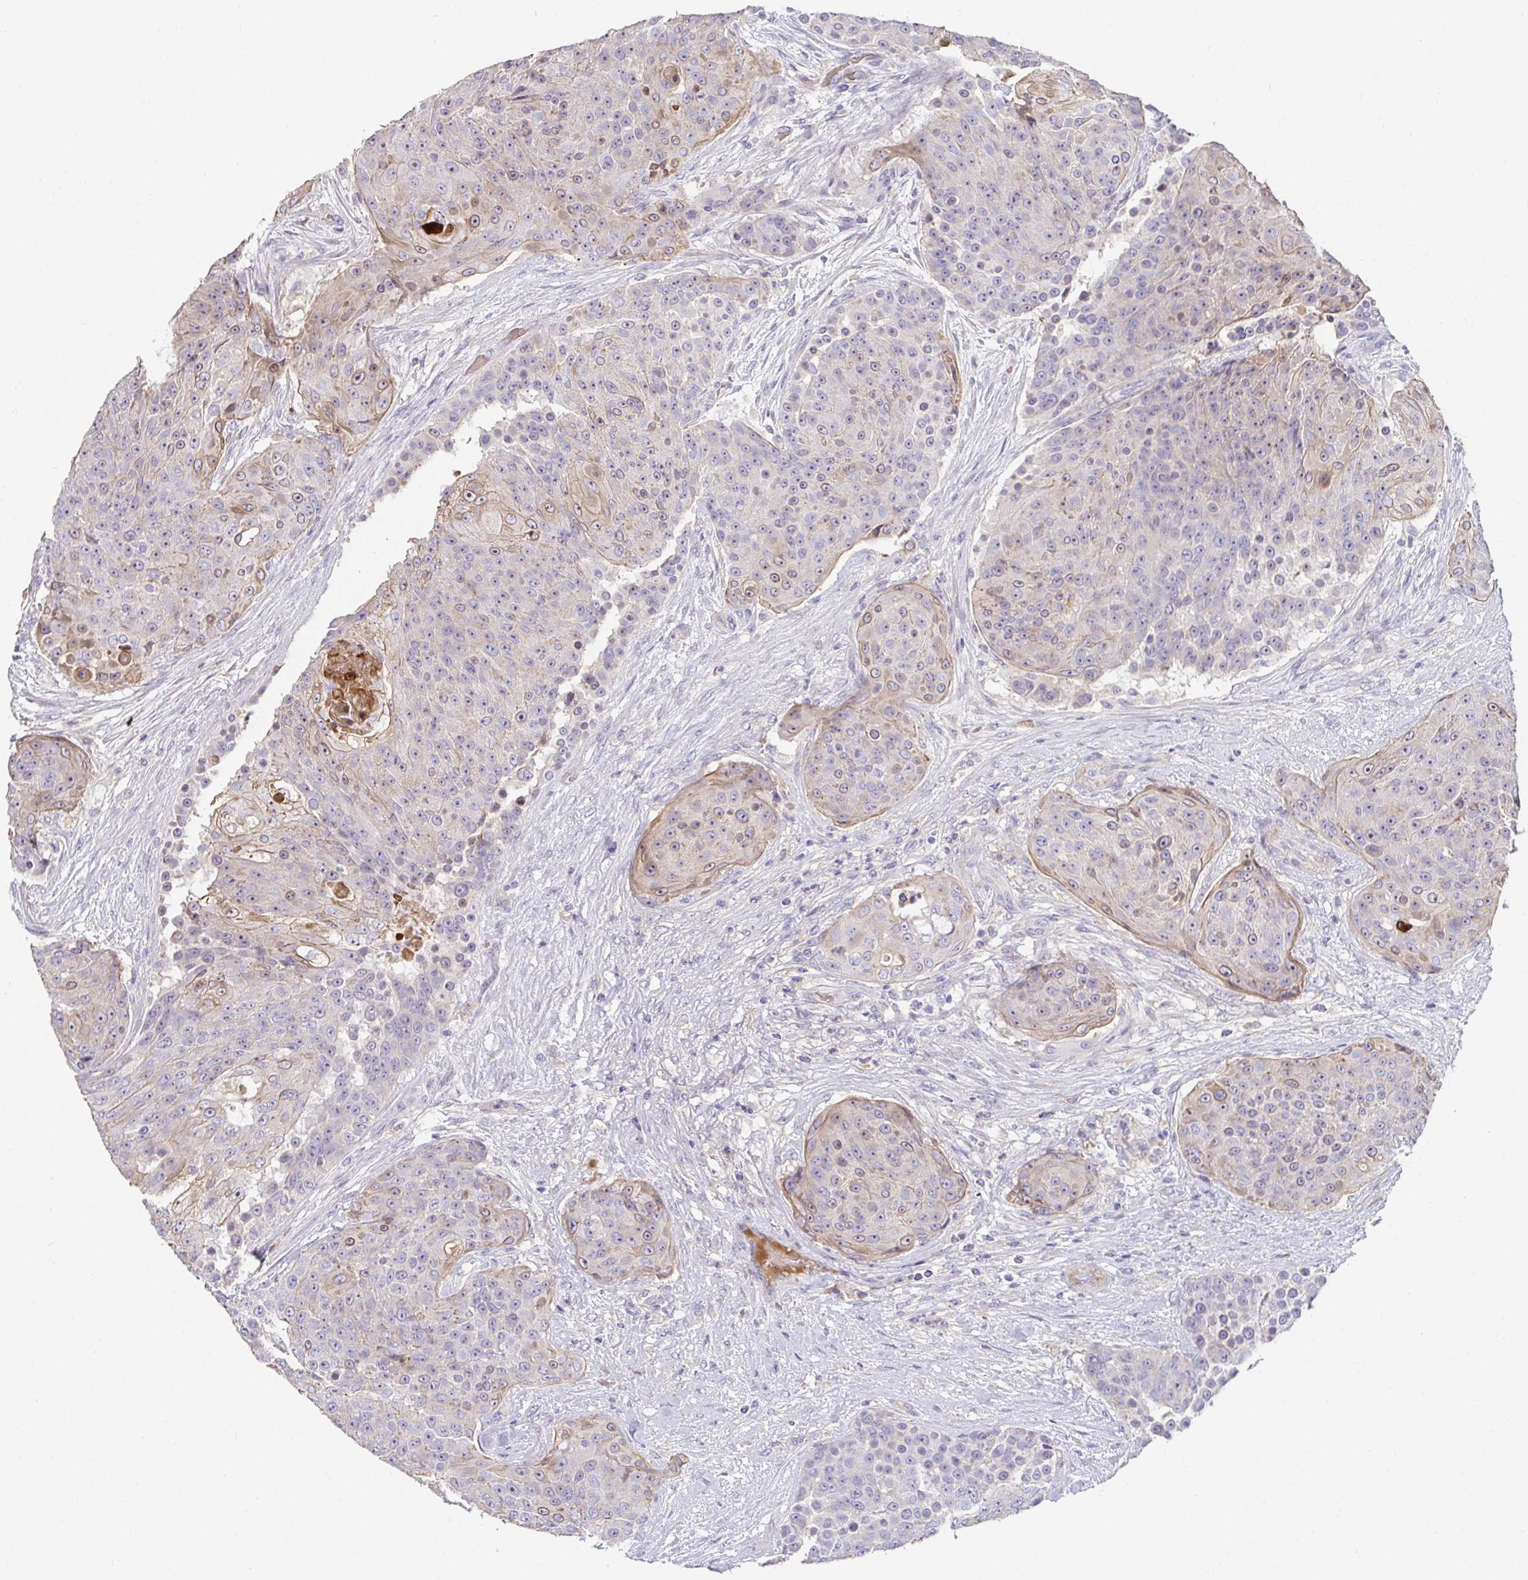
{"staining": {"intensity": "weak", "quantity": "<25%", "location": "cytoplasmic/membranous"}, "tissue": "urothelial cancer", "cell_type": "Tumor cells", "image_type": "cancer", "snomed": [{"axis": "morphology", "description": "Urothelial carcinoma, High grade"}, {"axis": "topography", "description": "Urinary bladder"}], "caption": "An immunohistochemistry (IHC) micrograph of urothelial cancer is shown. There is no staining in tumor cells of urothelial cancer.", "gene": "ANO5", "patient": {"sex": "female", "age": 63}}